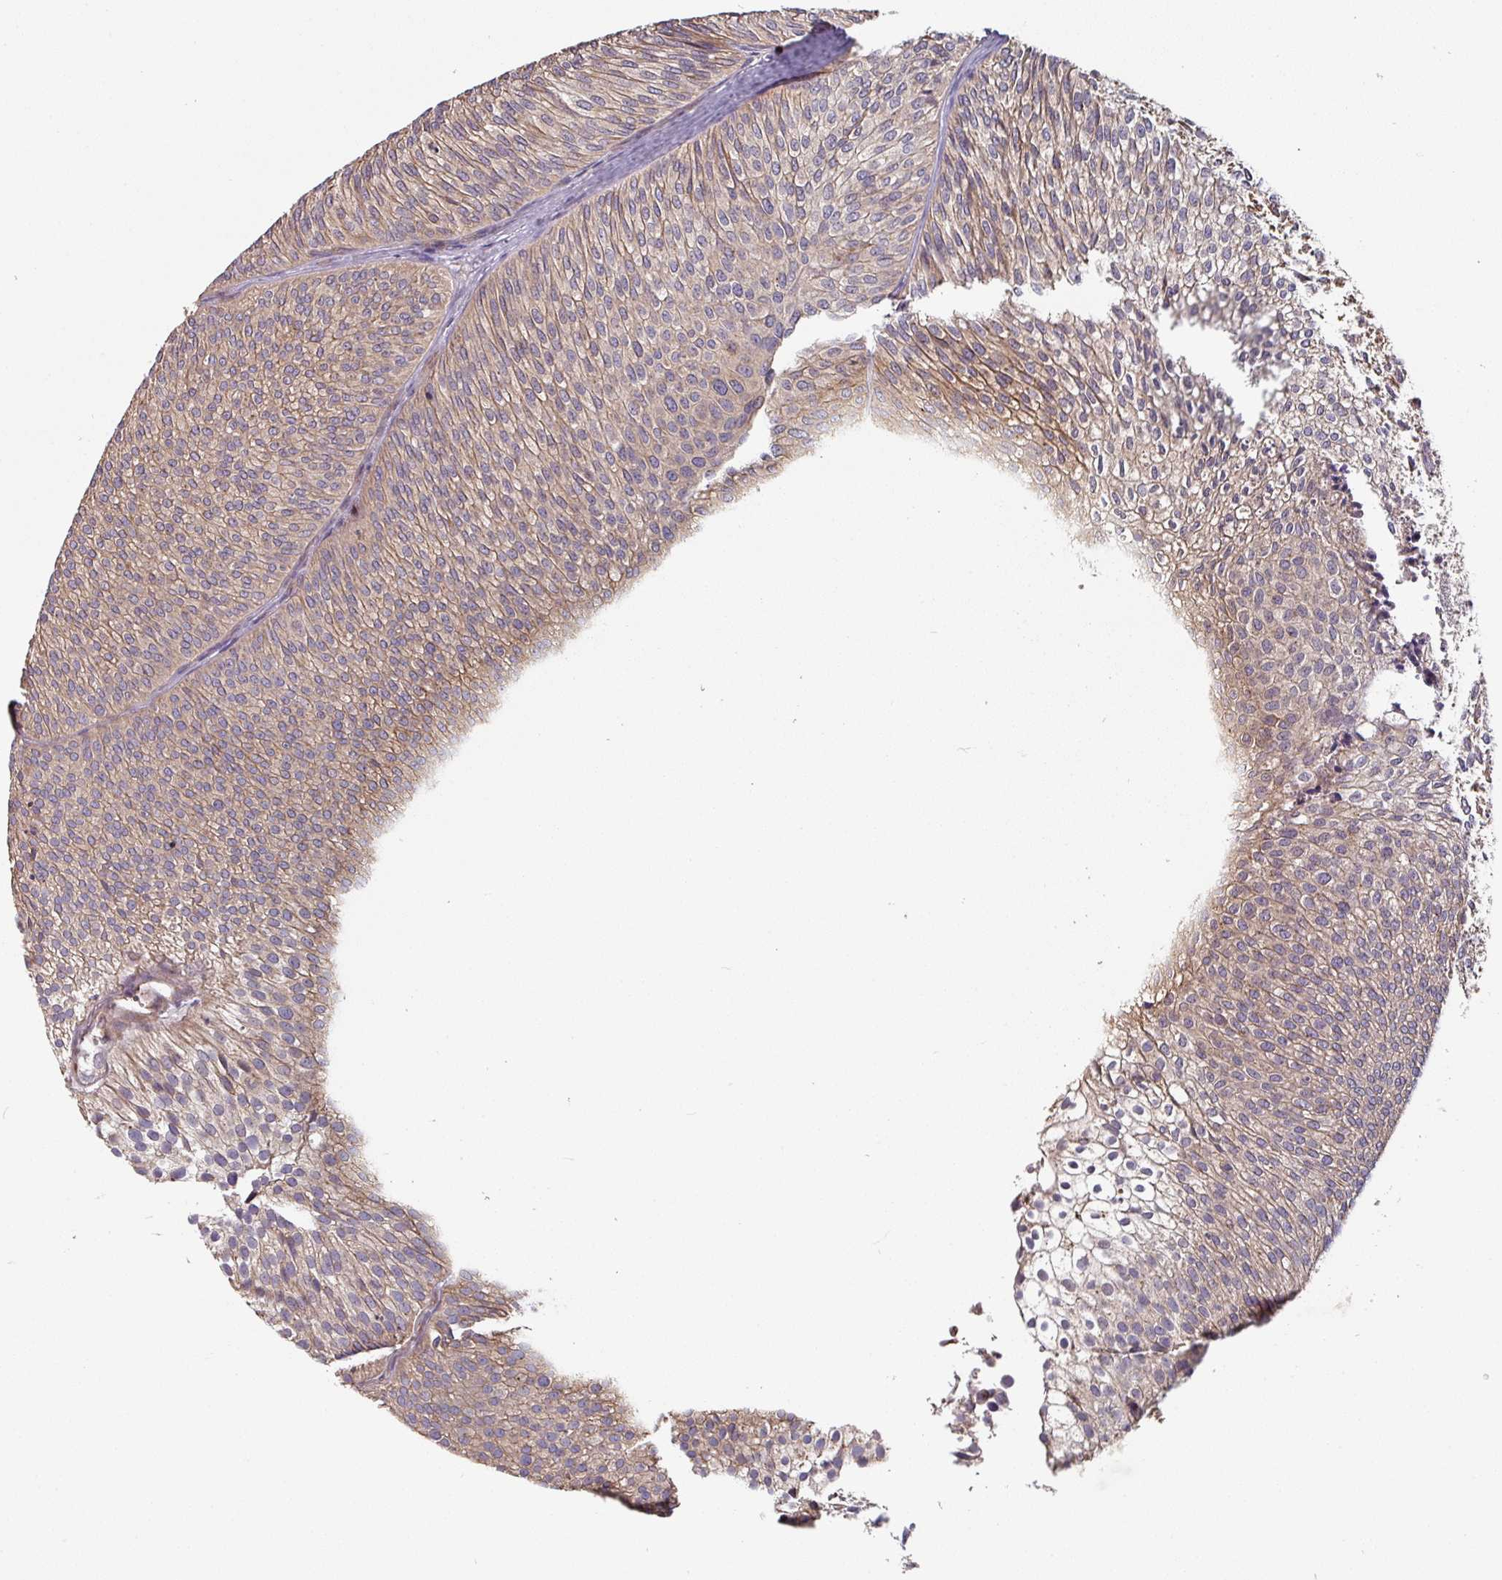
{"staining": {"intensity": "weak", "quantity": "25%-75%", "location": "cytoplasmic/membranous"}, "tissue": "urothelial cancer", "cell_type": "Tumor cells", "image_type": "cancer", "snomed": [{"axis": "morphology", "description": "Urothelial carcinoma, Low grade"}, {"axis": "topography", "description": "Urinary bladder"}], "caption": "This is an image of IHC staining of urothelial carcinoma (low-grade), which shows weak staining in the cytoplasmic/membranous of tumor cells.", "gene": "SIK1", "patient": {"sex": "male", "age": 91}}